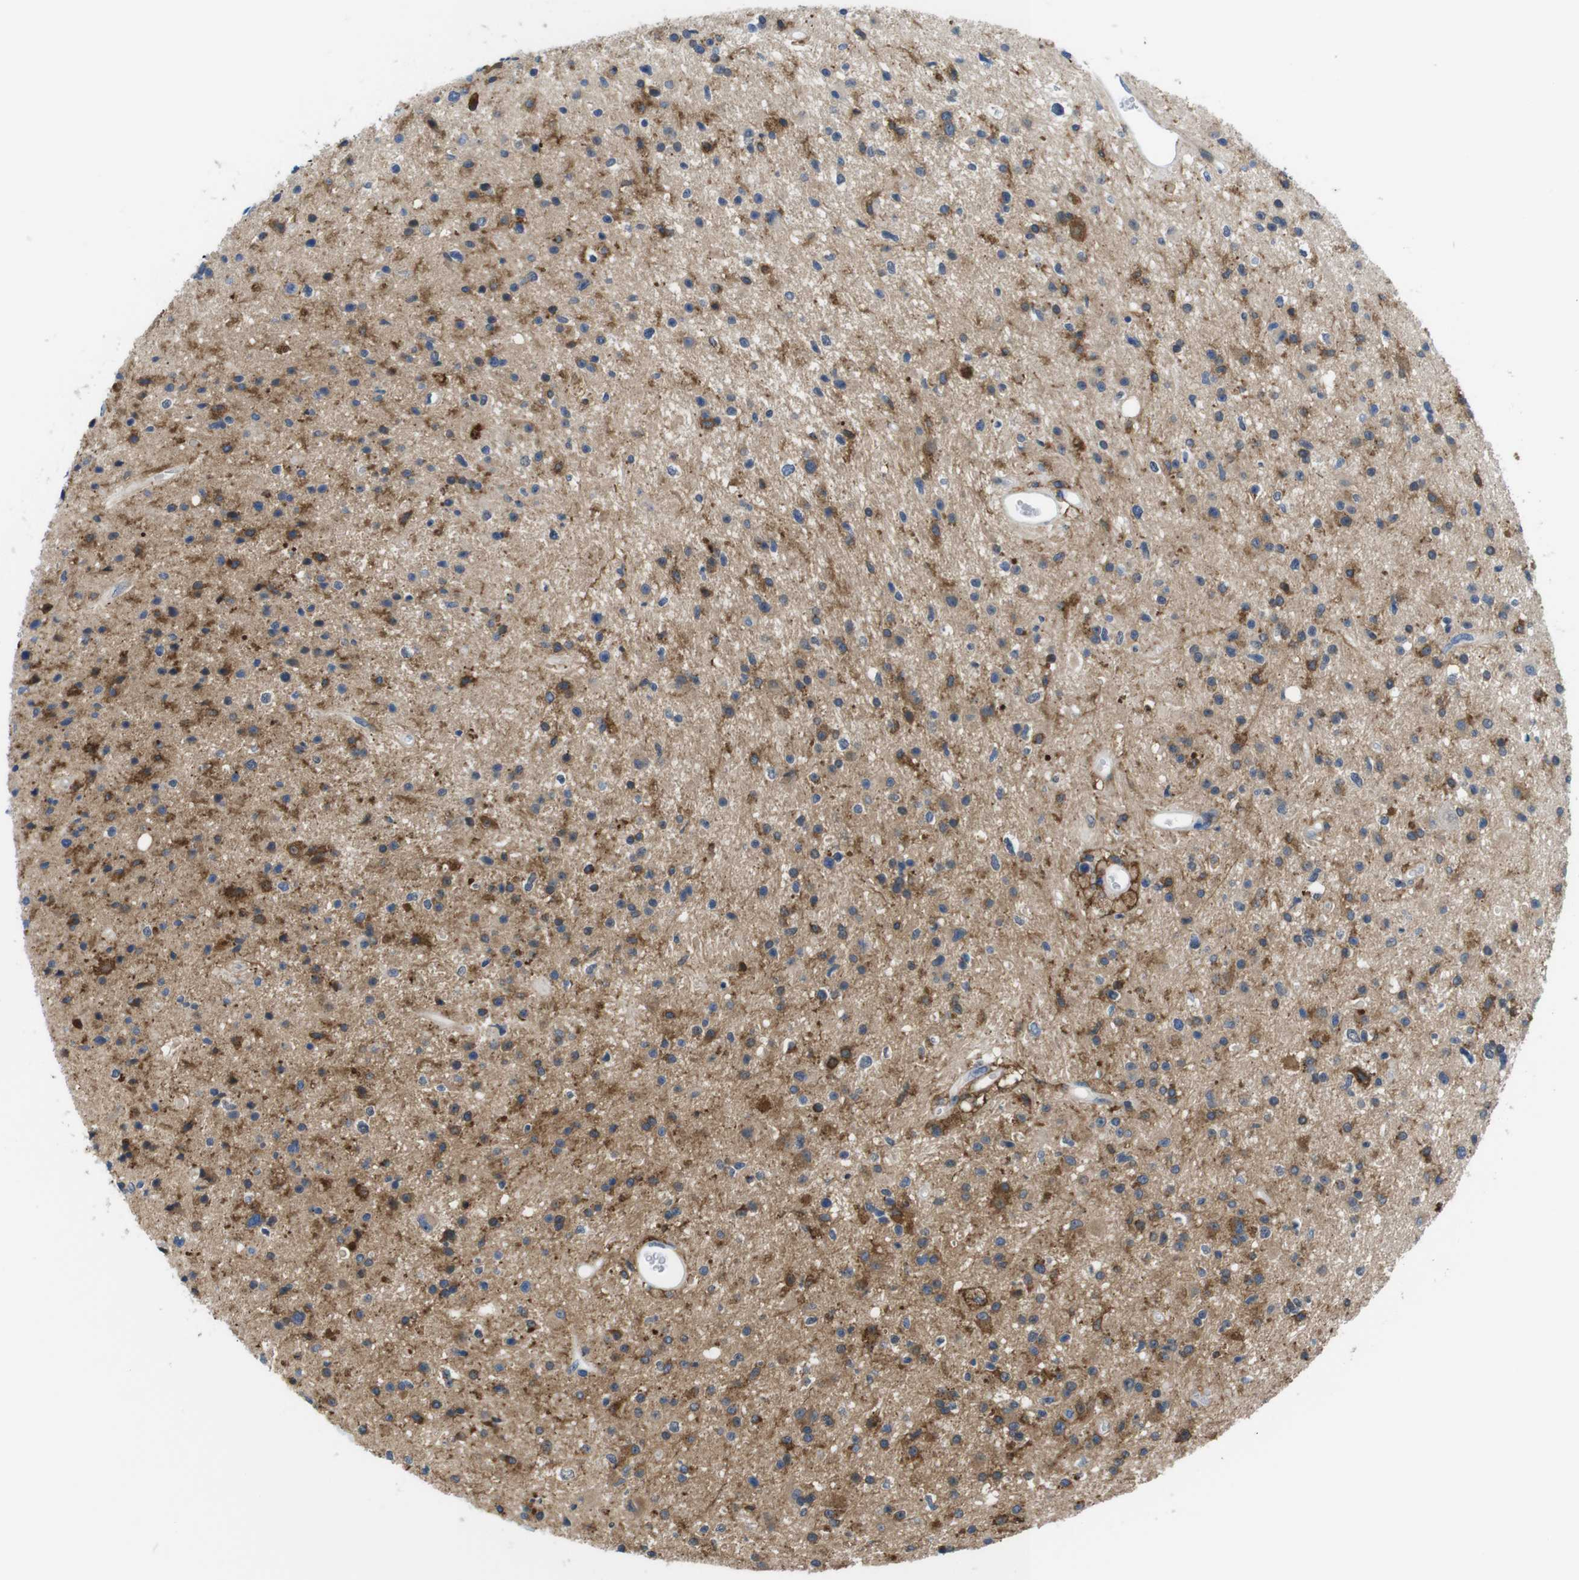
{"staining": {"intensity": "weak", "quantity": "<25%", "location": "cytoplasmic/membranous"}, "tissue": "glioma", "cell_type": "Tumor cells", "image_type": "cancer", "snomed": [{"axis": "morphology", "description": "Glioma, malignant, High grade"}, {"axis": "topography", "description": "Brain"}], "caption": "Malignant glioma (high-grade) was stained to show a protein in brown. There is no significant staining in tumor cells.", "gene": "CD300C", "patient": {"sex": "male", "age": 33}}